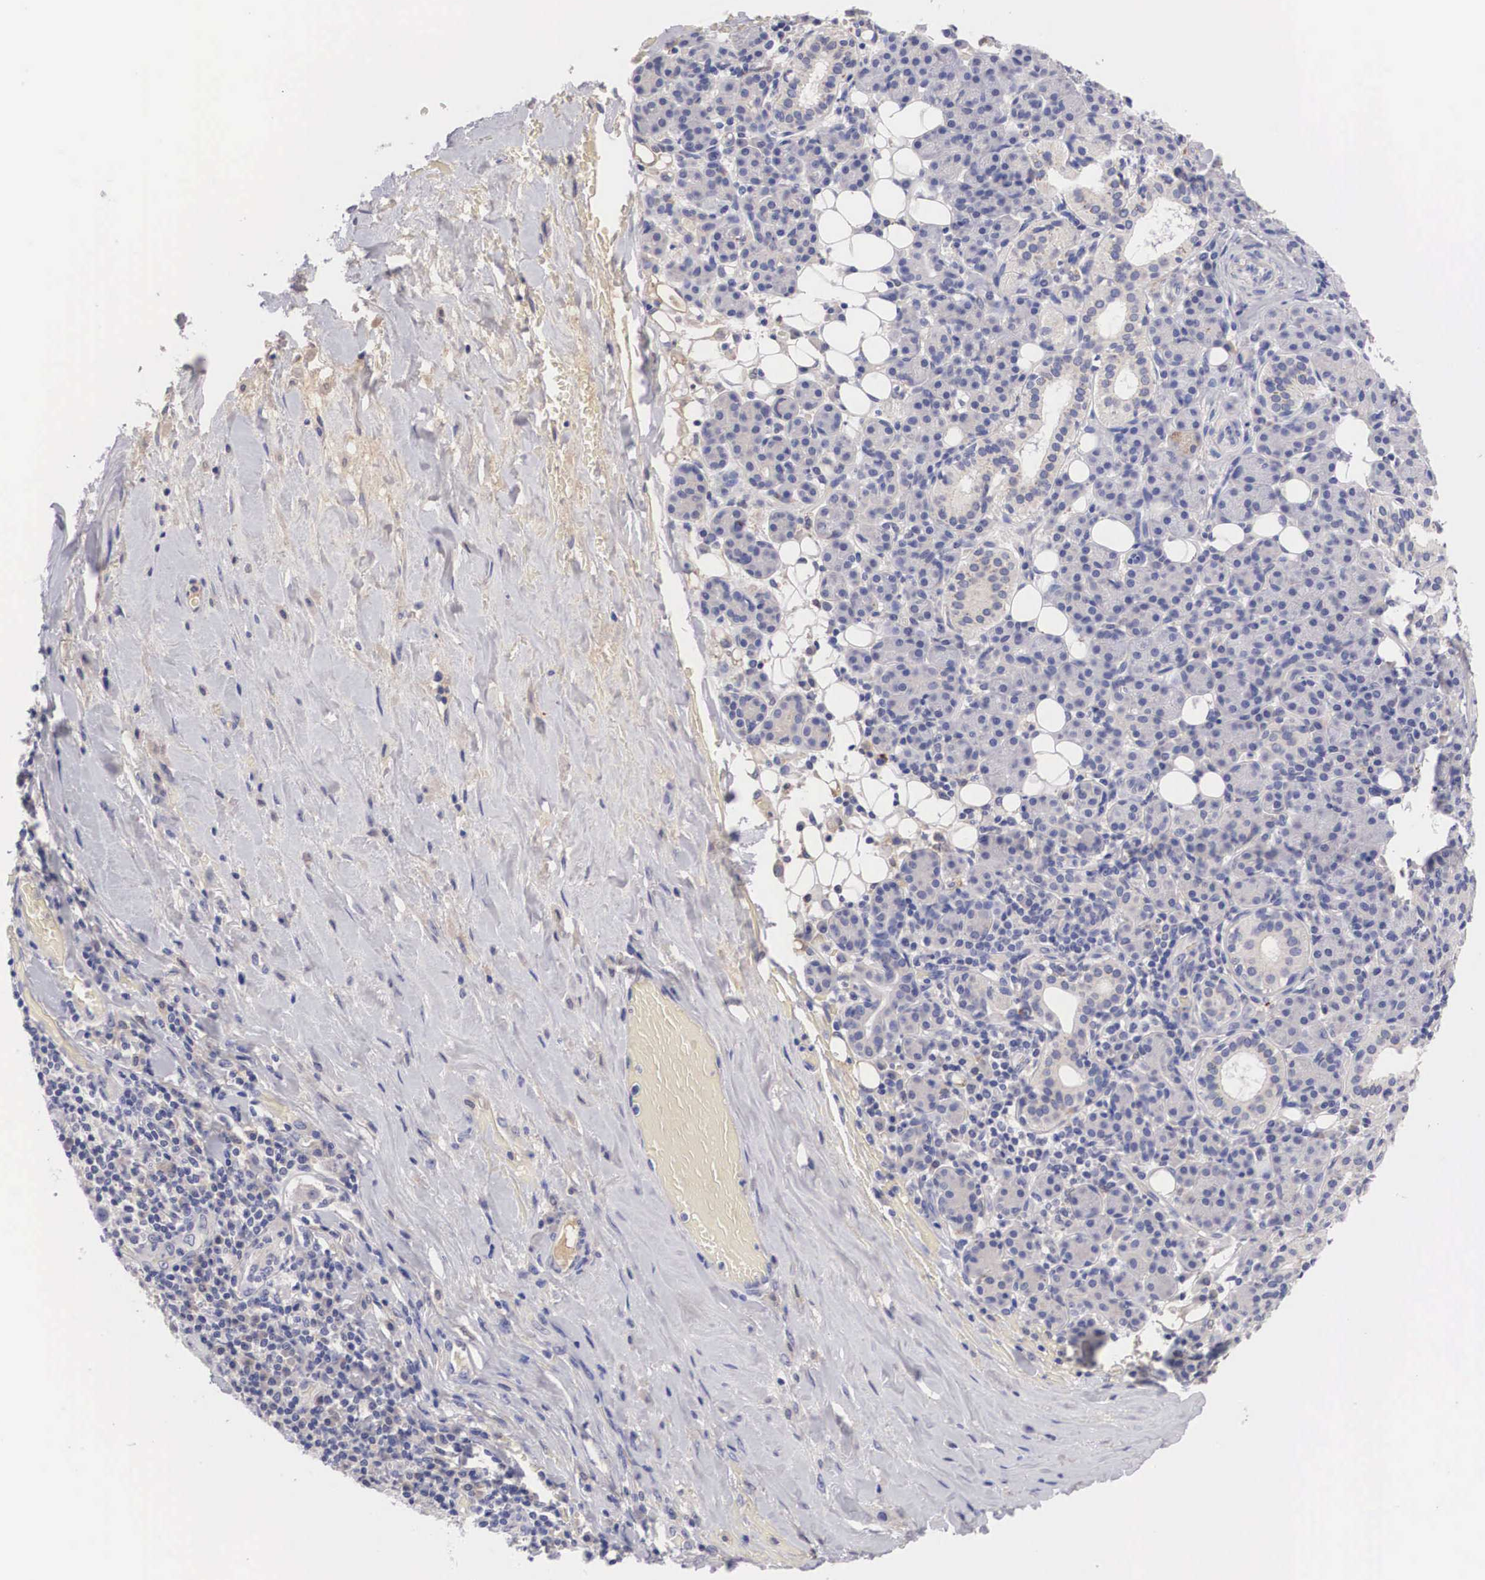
{"staining": {"intensity": "negative", "quantity": "none", "location": "none"}, "tissue": "skin cancer", "cell_type": "Tumor cells", "image_type": "cancer", "snomed": [{"axis": "morphology", "description": "Squamous cell carcinoma, NOS"}, {"axis": "topography", "description": "Skin"}], "caption": "Micrograph shows no significant protein positivity in tumor cells of squamous cell carcinoma (skin).", "gene": "ABHD4", "patient": {"sex": "male", "age": 84}}